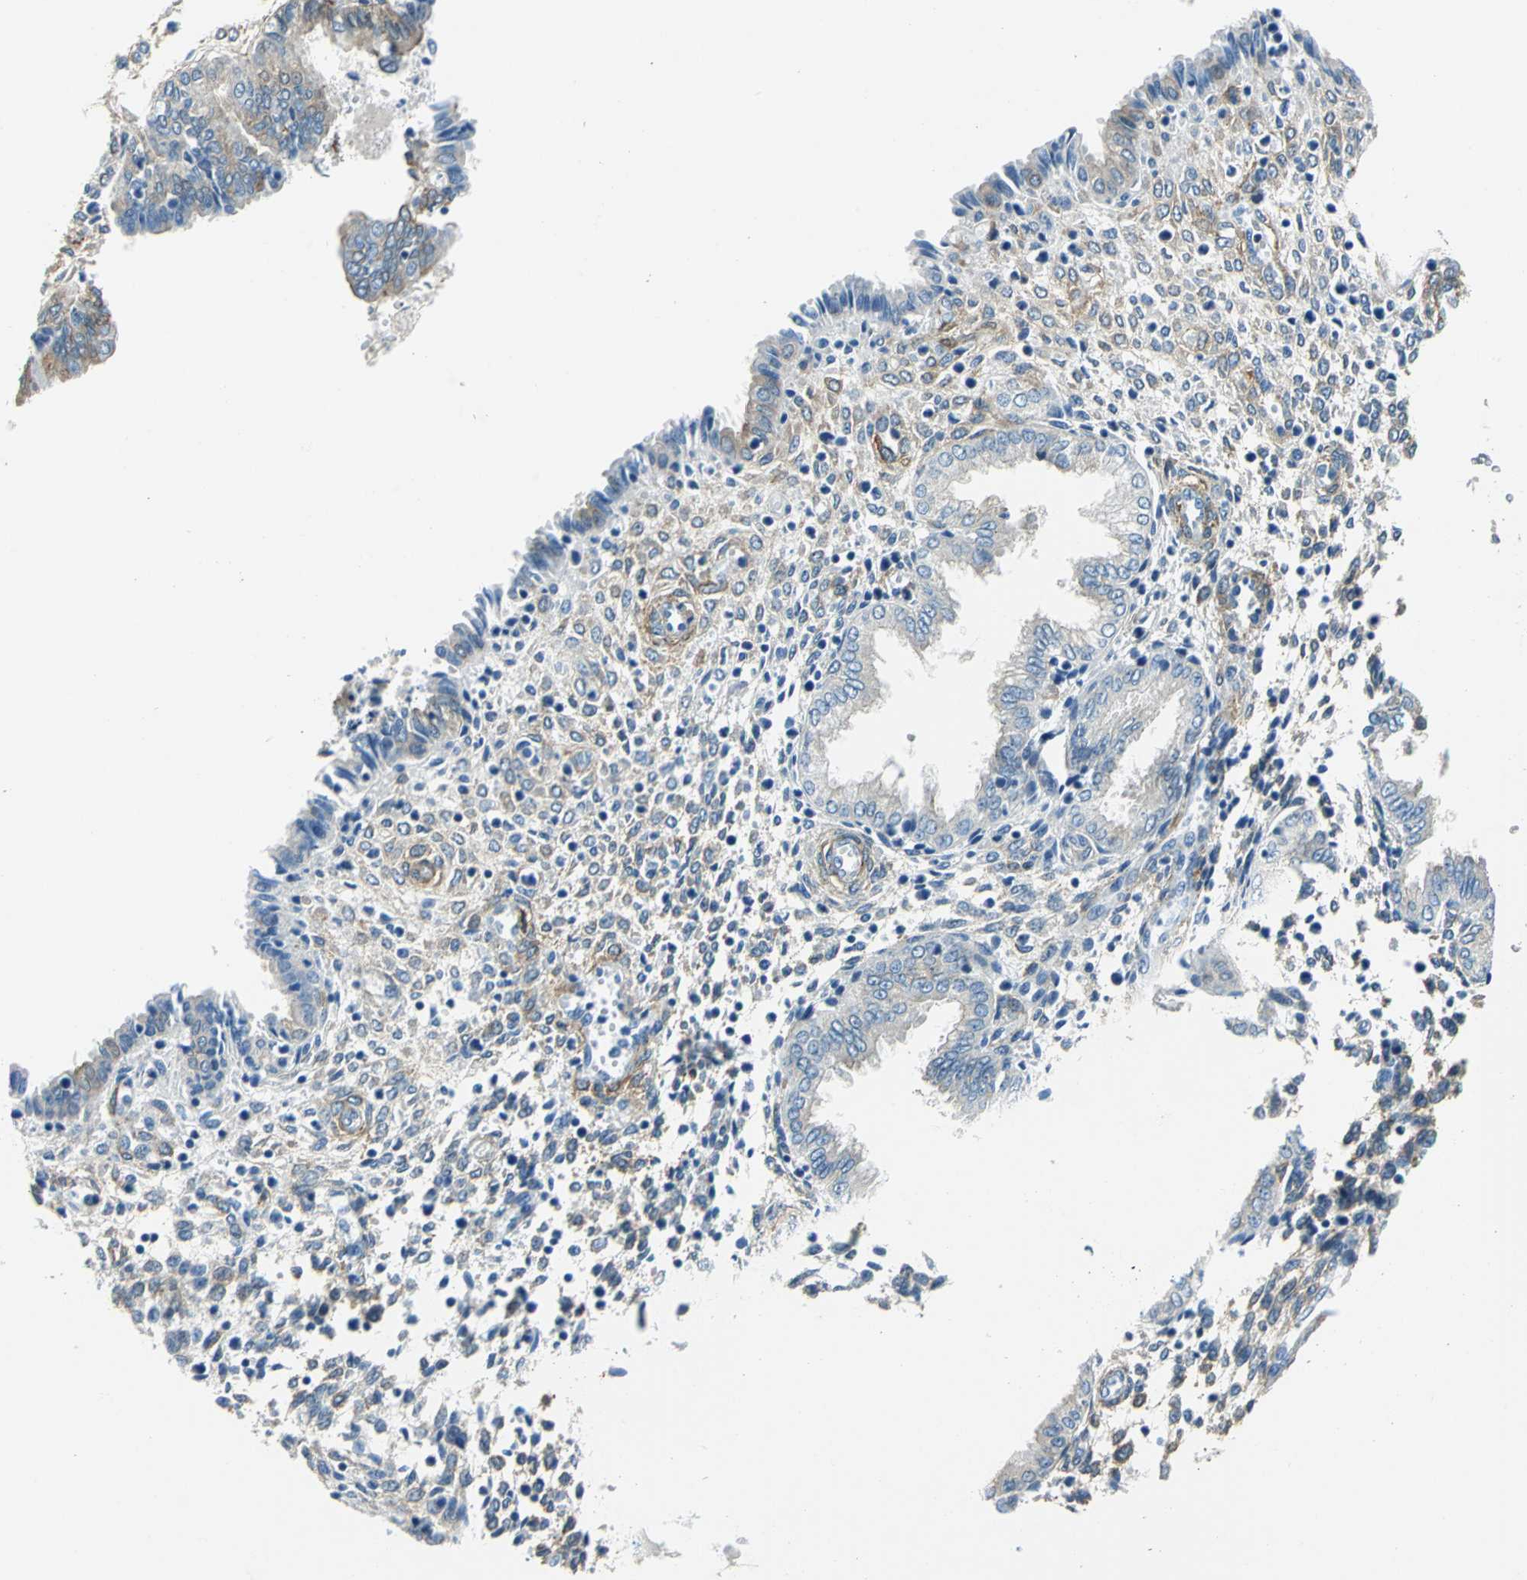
{"staining": {"intensity": "weak", "quantity": "25%-75%", "location": "cytoplasmic/membranous"}, "tissue": "endometrium", "cell_type": "Cells in endometrial stroma", "image_type": "normal", "snomed": [{"axis": "morphology", "description": "Normal tissue, NOS"}, {"axis": "topography", "description": "Endometrium"}], "caption": "A brown stain highlights weak cytoplasmic/membranous expression of a protein in cells in endometrial stroma of normal endometrium. Using DAB (brown) and hematoxylin (blue) stains, captured at high magnification using brightfield microscopy.", "gene": "AKAP12", "patient": {"sex": "female", "age": 33}}